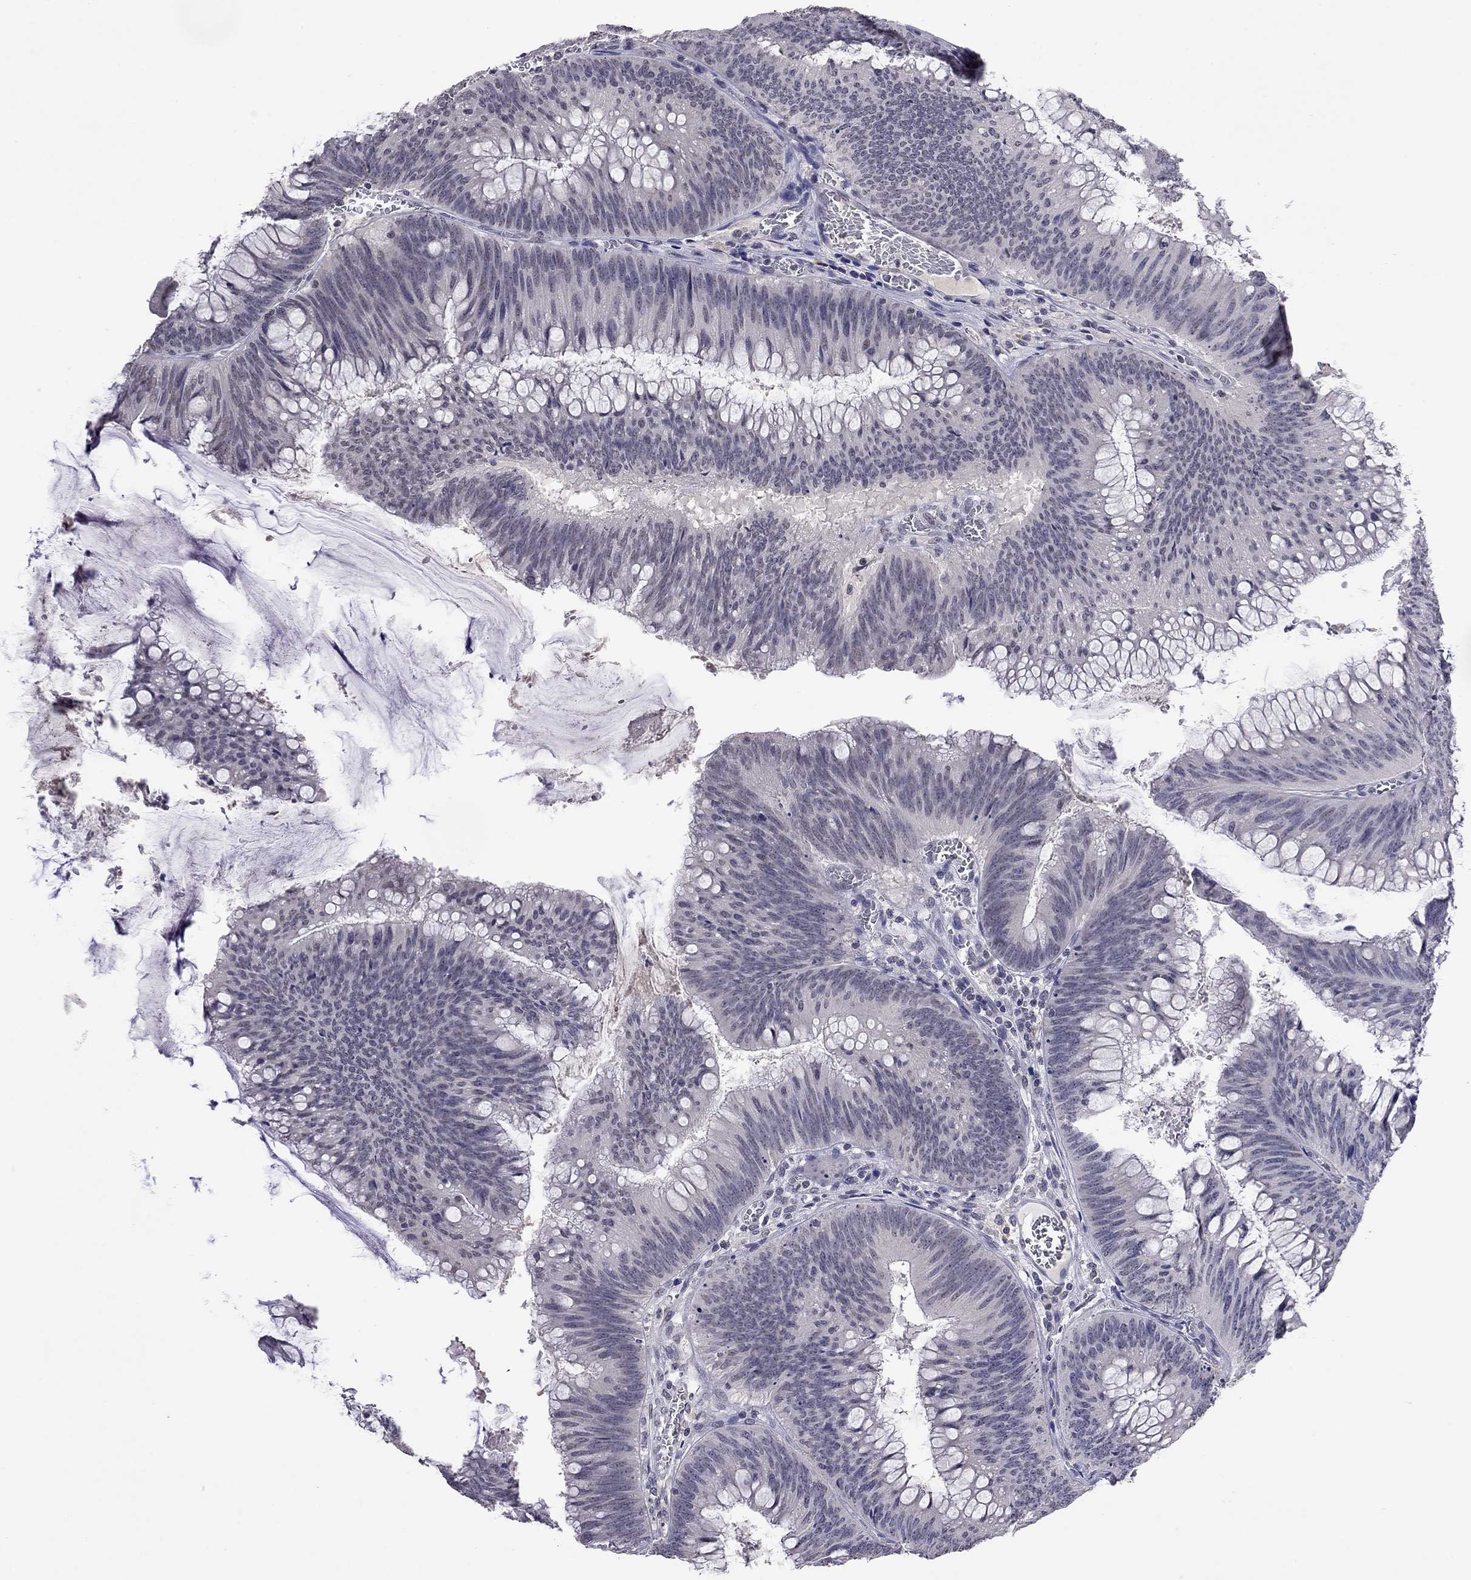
{"staining": {"intensity": "negative", "quantity": "none", "location": "none"}, "tissue": "colorectal cancer", "cell_type": "Tumor cells", "image_type": "cancer", "snomed": [{"axis": "morphology", "description": "Adenocarcinoma, NOS"}, {"axis": "topography", "description": "Rectum"}], "caption": "Immunohistochemistry (IHC) of human adenocarcinoma (colorectal) displays no expression in tumor cells. (Immunohistochemistry, brightfield microscopy, high magnification).", "gene": "WNK3", "patient": {"sex": "female", "age": 72}}